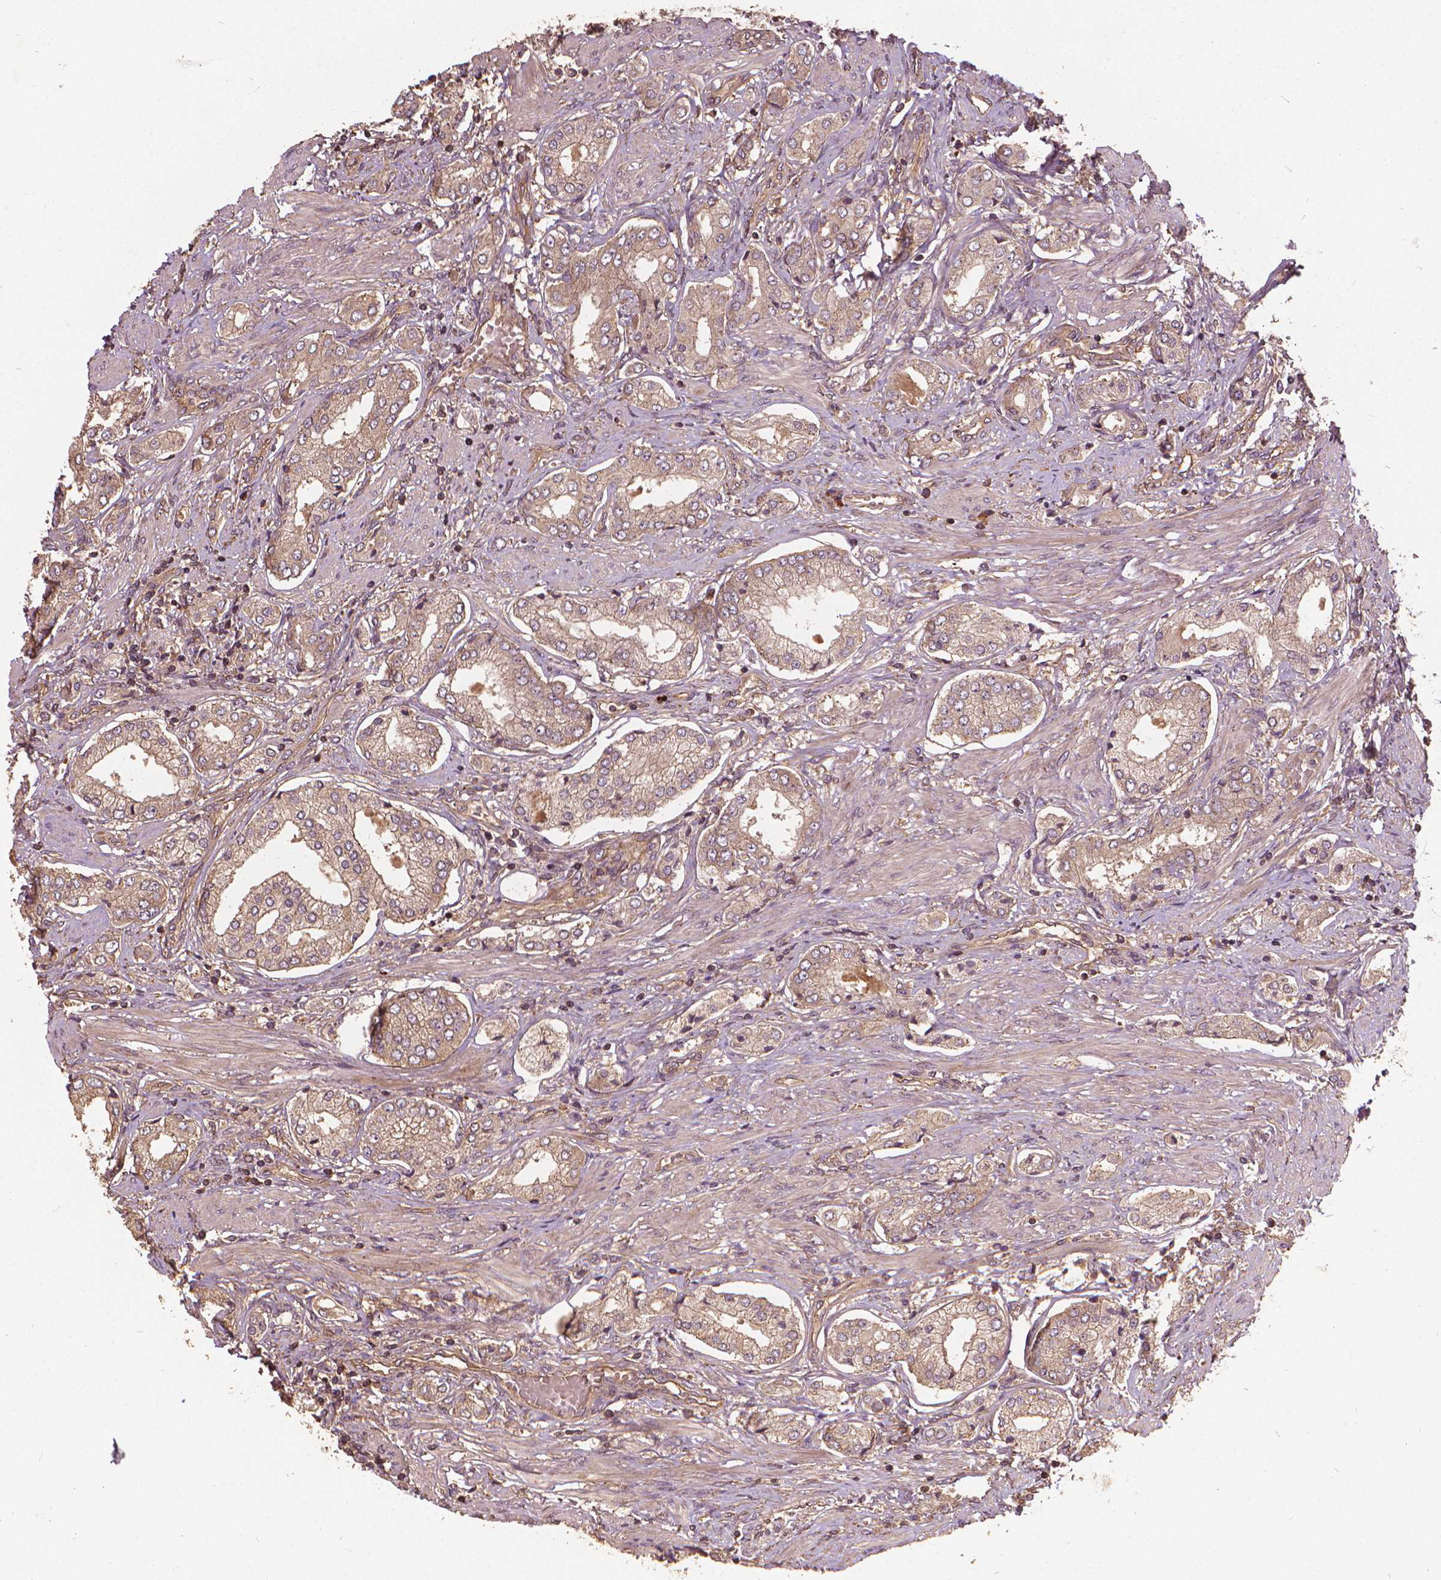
{"staining": {"intensity": "weak", "quantity": ">75%", "location": "cytoplasmic/membranous"}, "tissue": "prostate cancer", "cell_type": "Tumor cells", "image_type": "cancer", "snomed": [{"axis": "morphology", "description": "Adenocarcinoma, NOS"}, {"axis": "topography", "description": "Prostate"}], "caption": "IHC (DAB (3,3'-diaminobenzidine)) staining of prostate adenocarcinoma reveals weak cytoplasmic/membranous protein staining in approximately >75% of tumor cells.", "gene": "UBXN2A", "patient": {"sex": "male", "age": 63}}